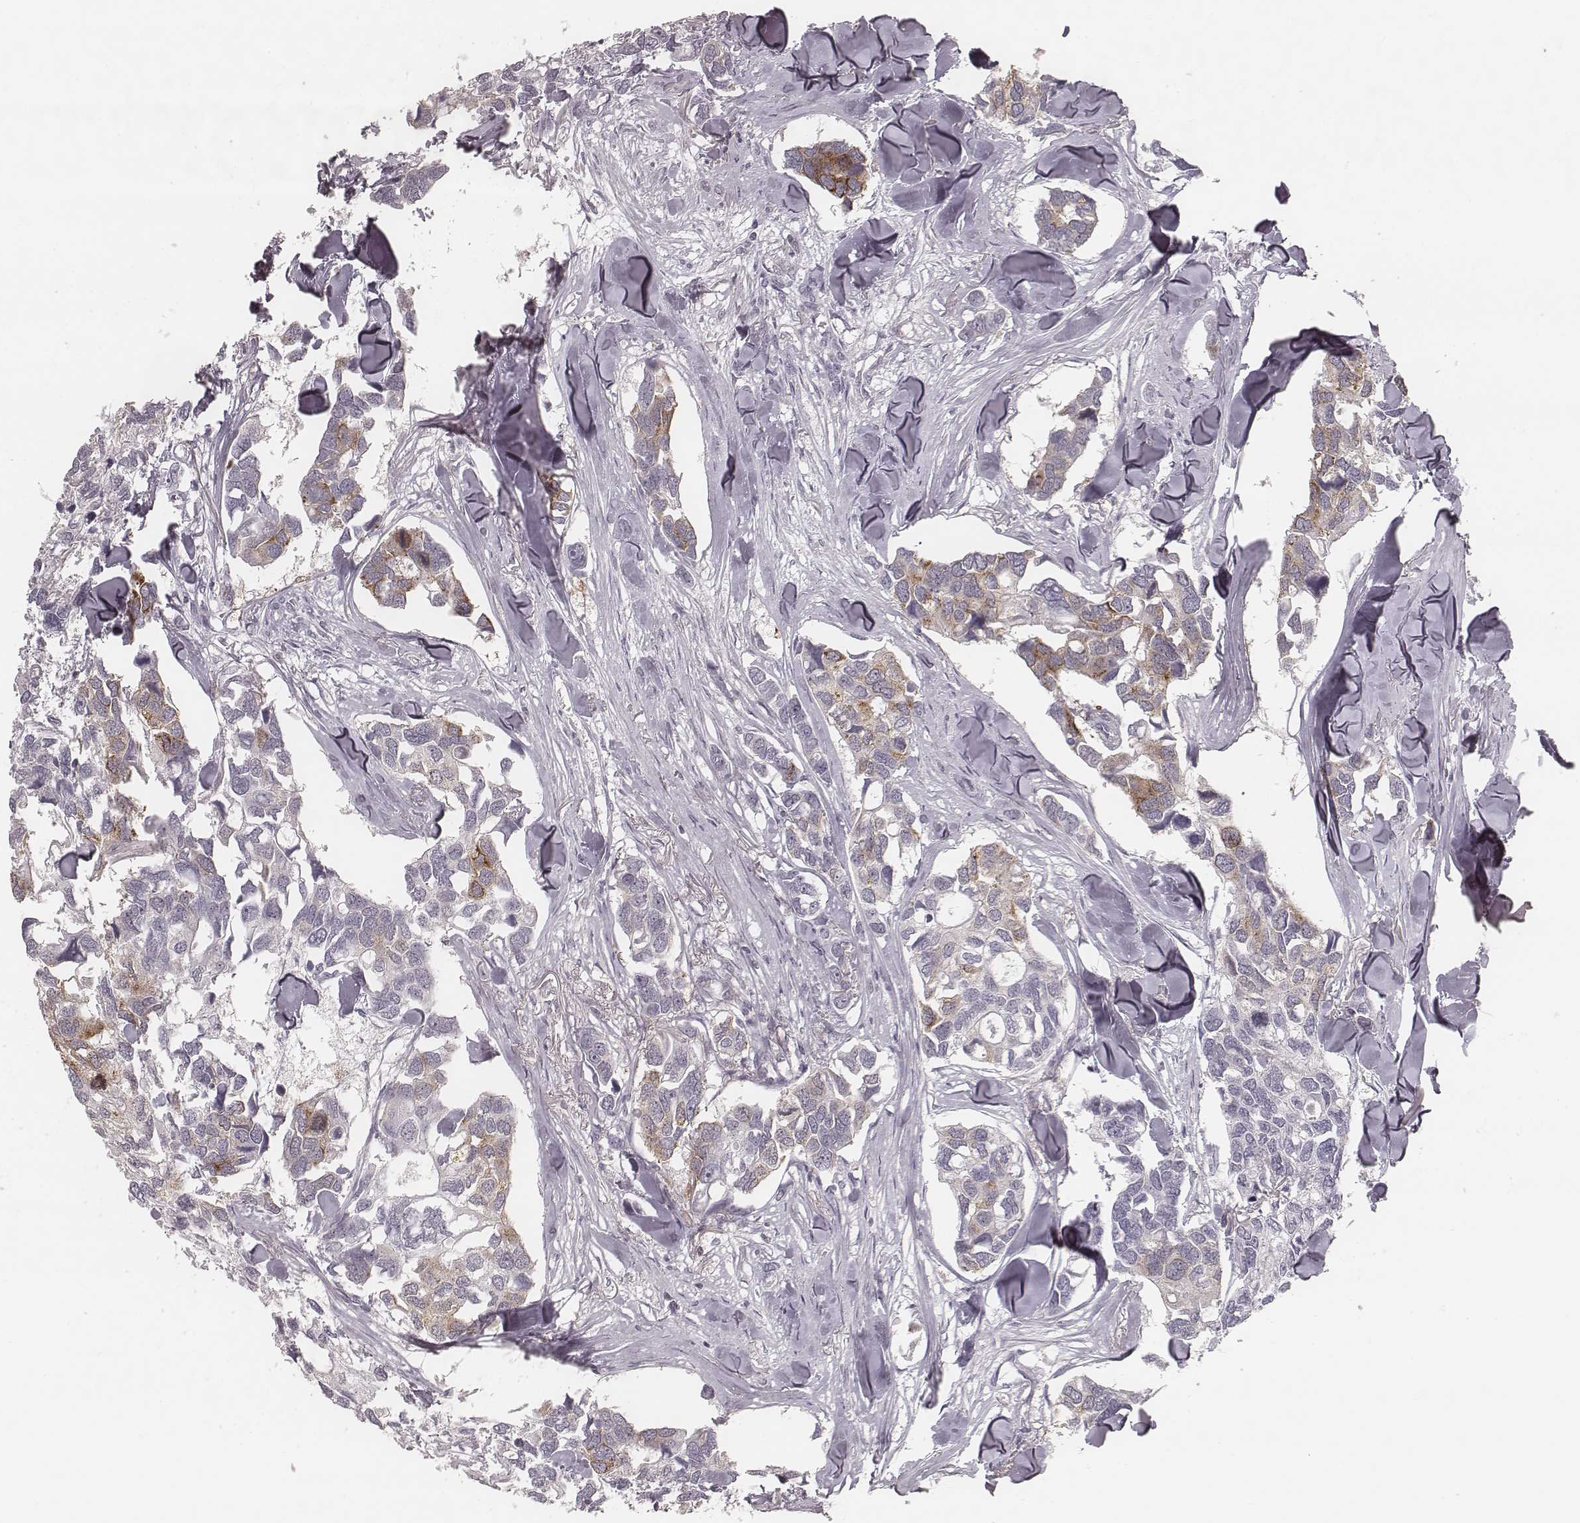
{"staining": {"intensity": "weak", "quantity": "<25%", "location": "cytoplasmic/membranous"}, "tissue": "breast cancer", "cell_type": "Tumor cells", "image_type": "cancer", "snomed": [{"axis": "morphology", "description": "Duct carcinoma"}, {"axis": "topography", "description": "Breast"}], "caption": "Histopathology image shows no protein expression in tumor cells of breast cancer tissue.", "gene": "ACACB", "patient": {"sex": "female", "age": 83}}